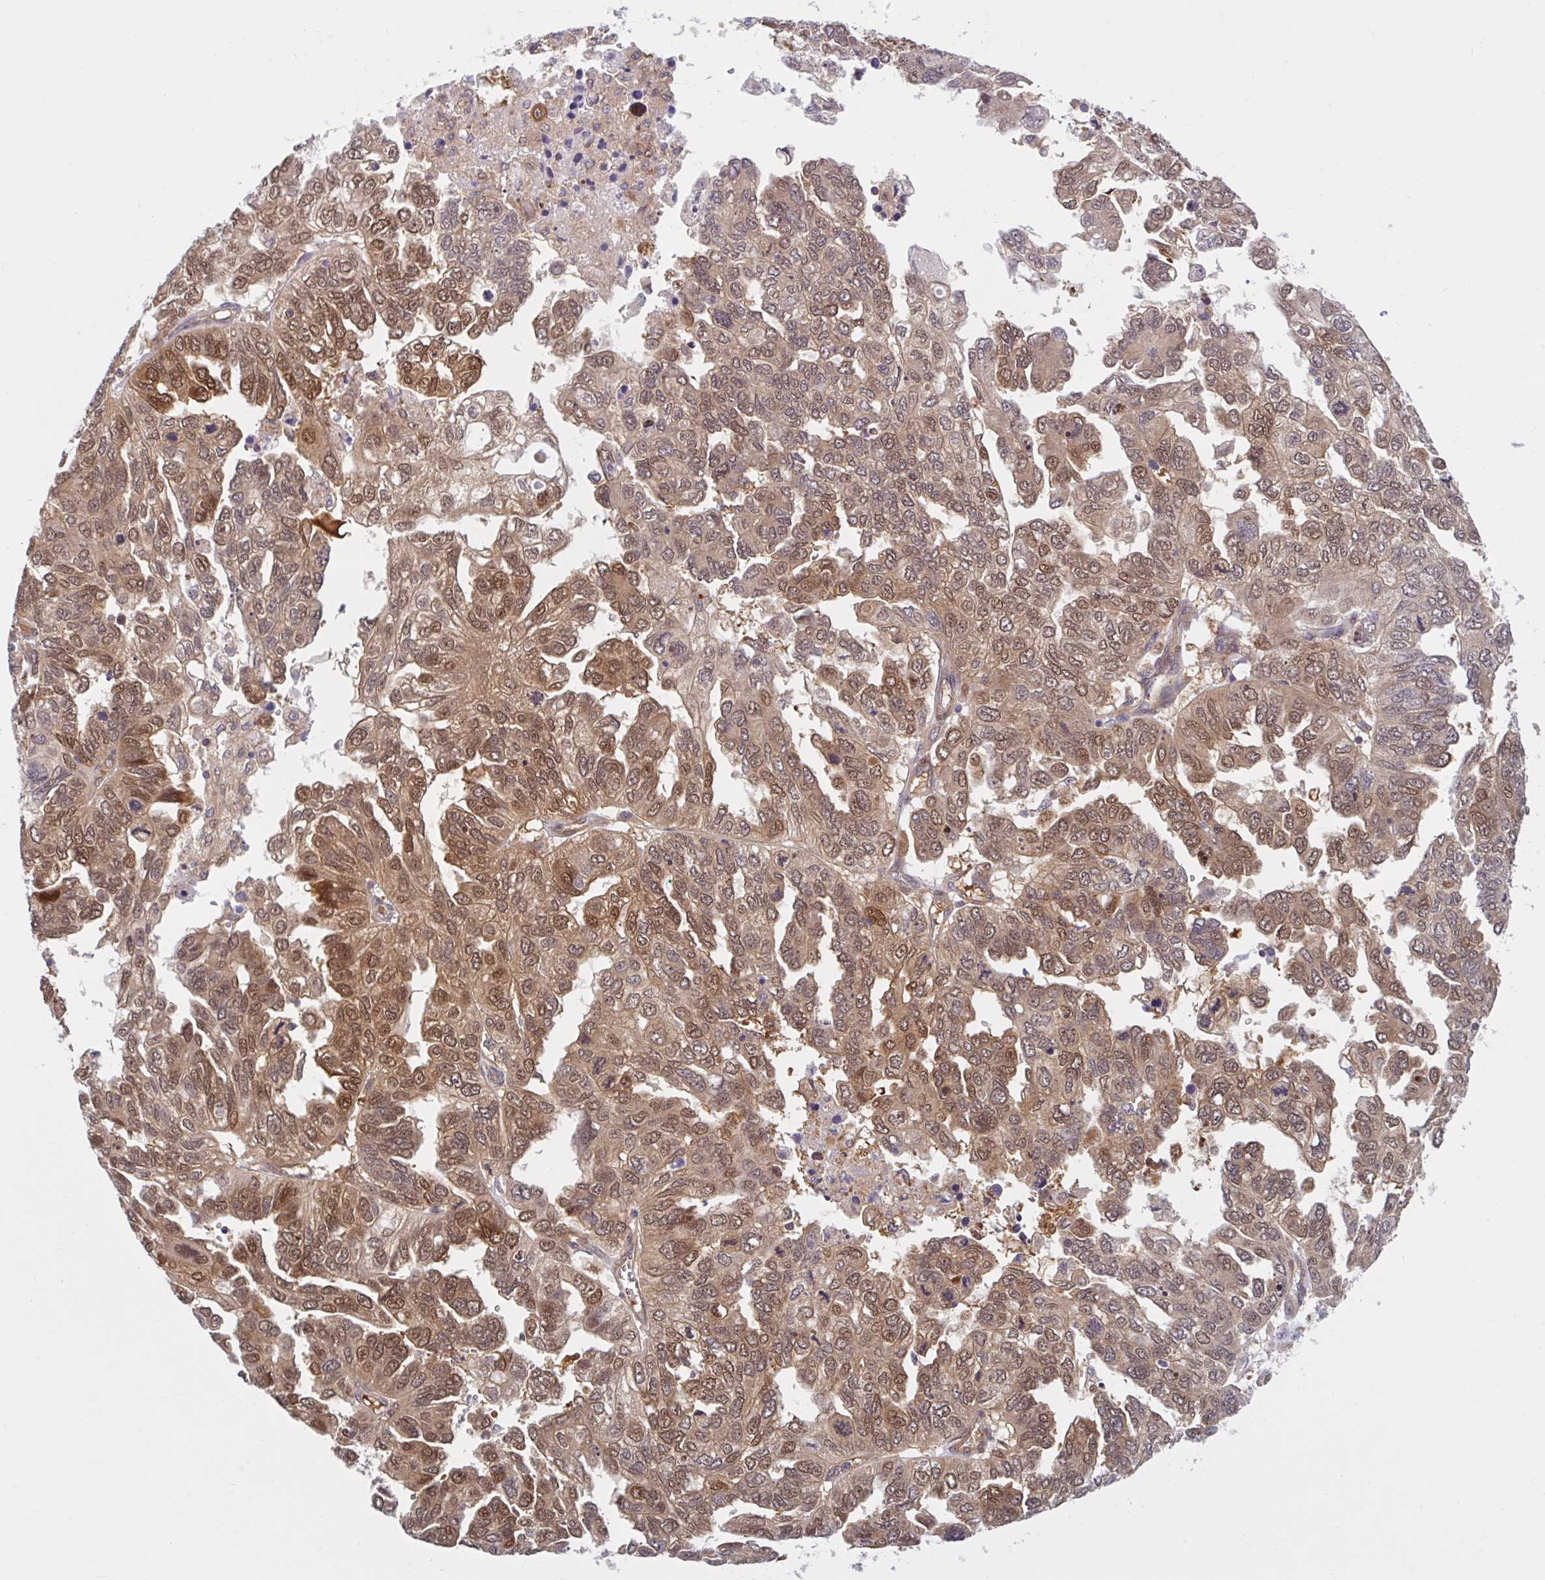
{"staining": {"intensity": "moderate", "quantity": ">75%", "location": "cytoplasmic/membranous,nuclear"}, "tissue": "ovarian cancer", "cell_type": "Tumor cells", "image_type": "cancer", "snomed": [{"axis": "morphology", "description": "Cystadenocarcinoma, serous, NOS"}, {"axis": "topography", "description": "Ovary"}], "caption": "Tumor cells display medium levels of moderate cytoplasmic/membranous and nuclear expression in approximately >75% of cells in ovarian cancer. Immunohistochemistry (ihc) stains the protein in brown and the nuclei are stained blue.", "gene": "HMBS", "patient": {"sex": "female", "age": 53}}